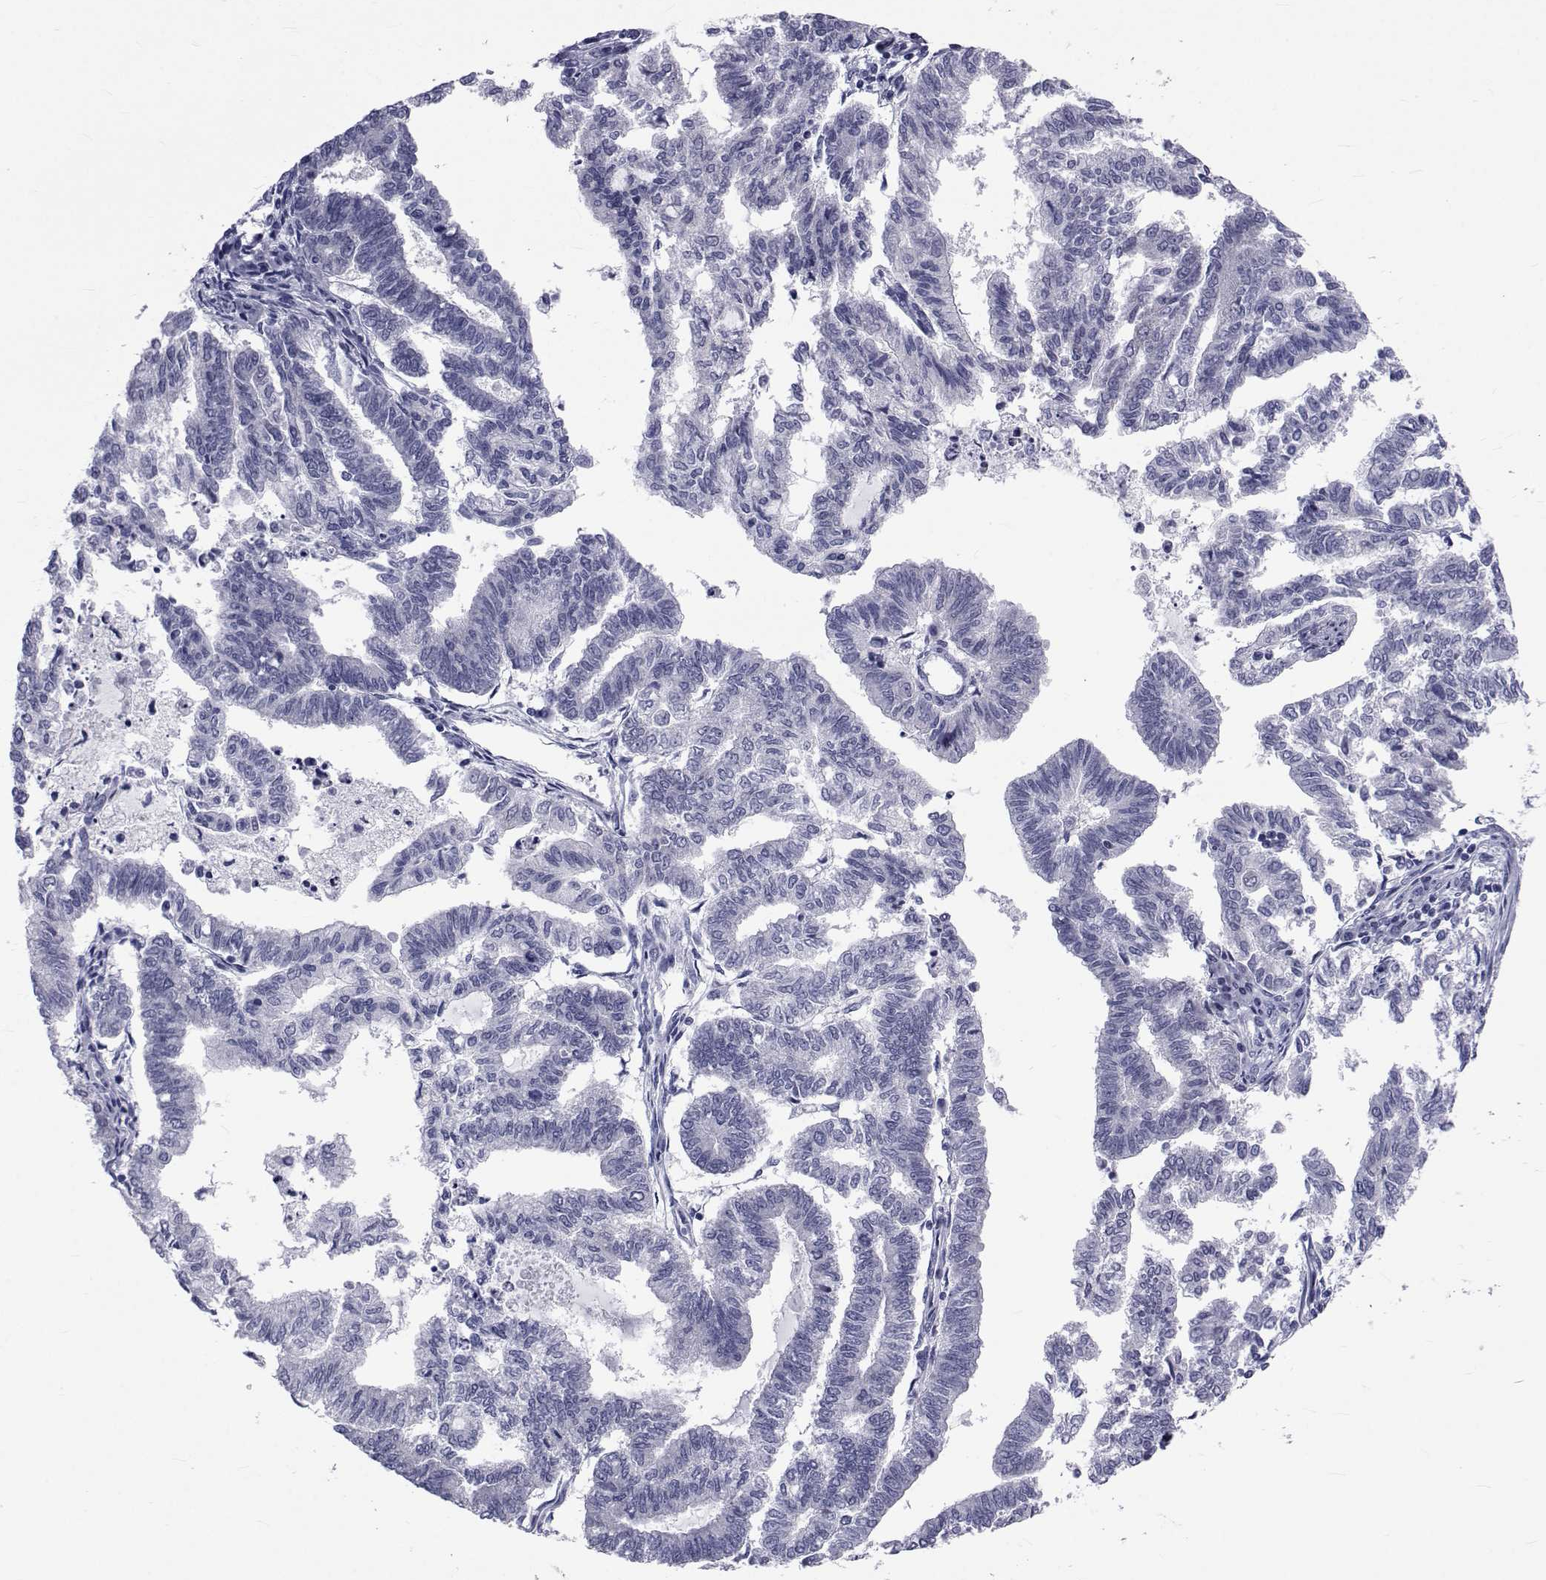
{"staining": {"intensity": "negative", "quantity": "none", "location": "none"}, "tissue": "endometrial cancer", "cell_type": "Tumor cells", "image_type": "cancer", "snomed": [{"axis": "morphology", "description": "Adenocarcinoma, NOS"}, {"axis": "topography", "description": "Endometrium"}], "caption": "This is an immunohistochemistry image of human endometrial cancer. There is no expression in tumor cells.", "gene": "GKAP1", "patient": {"sex": "female", "age": 79}}